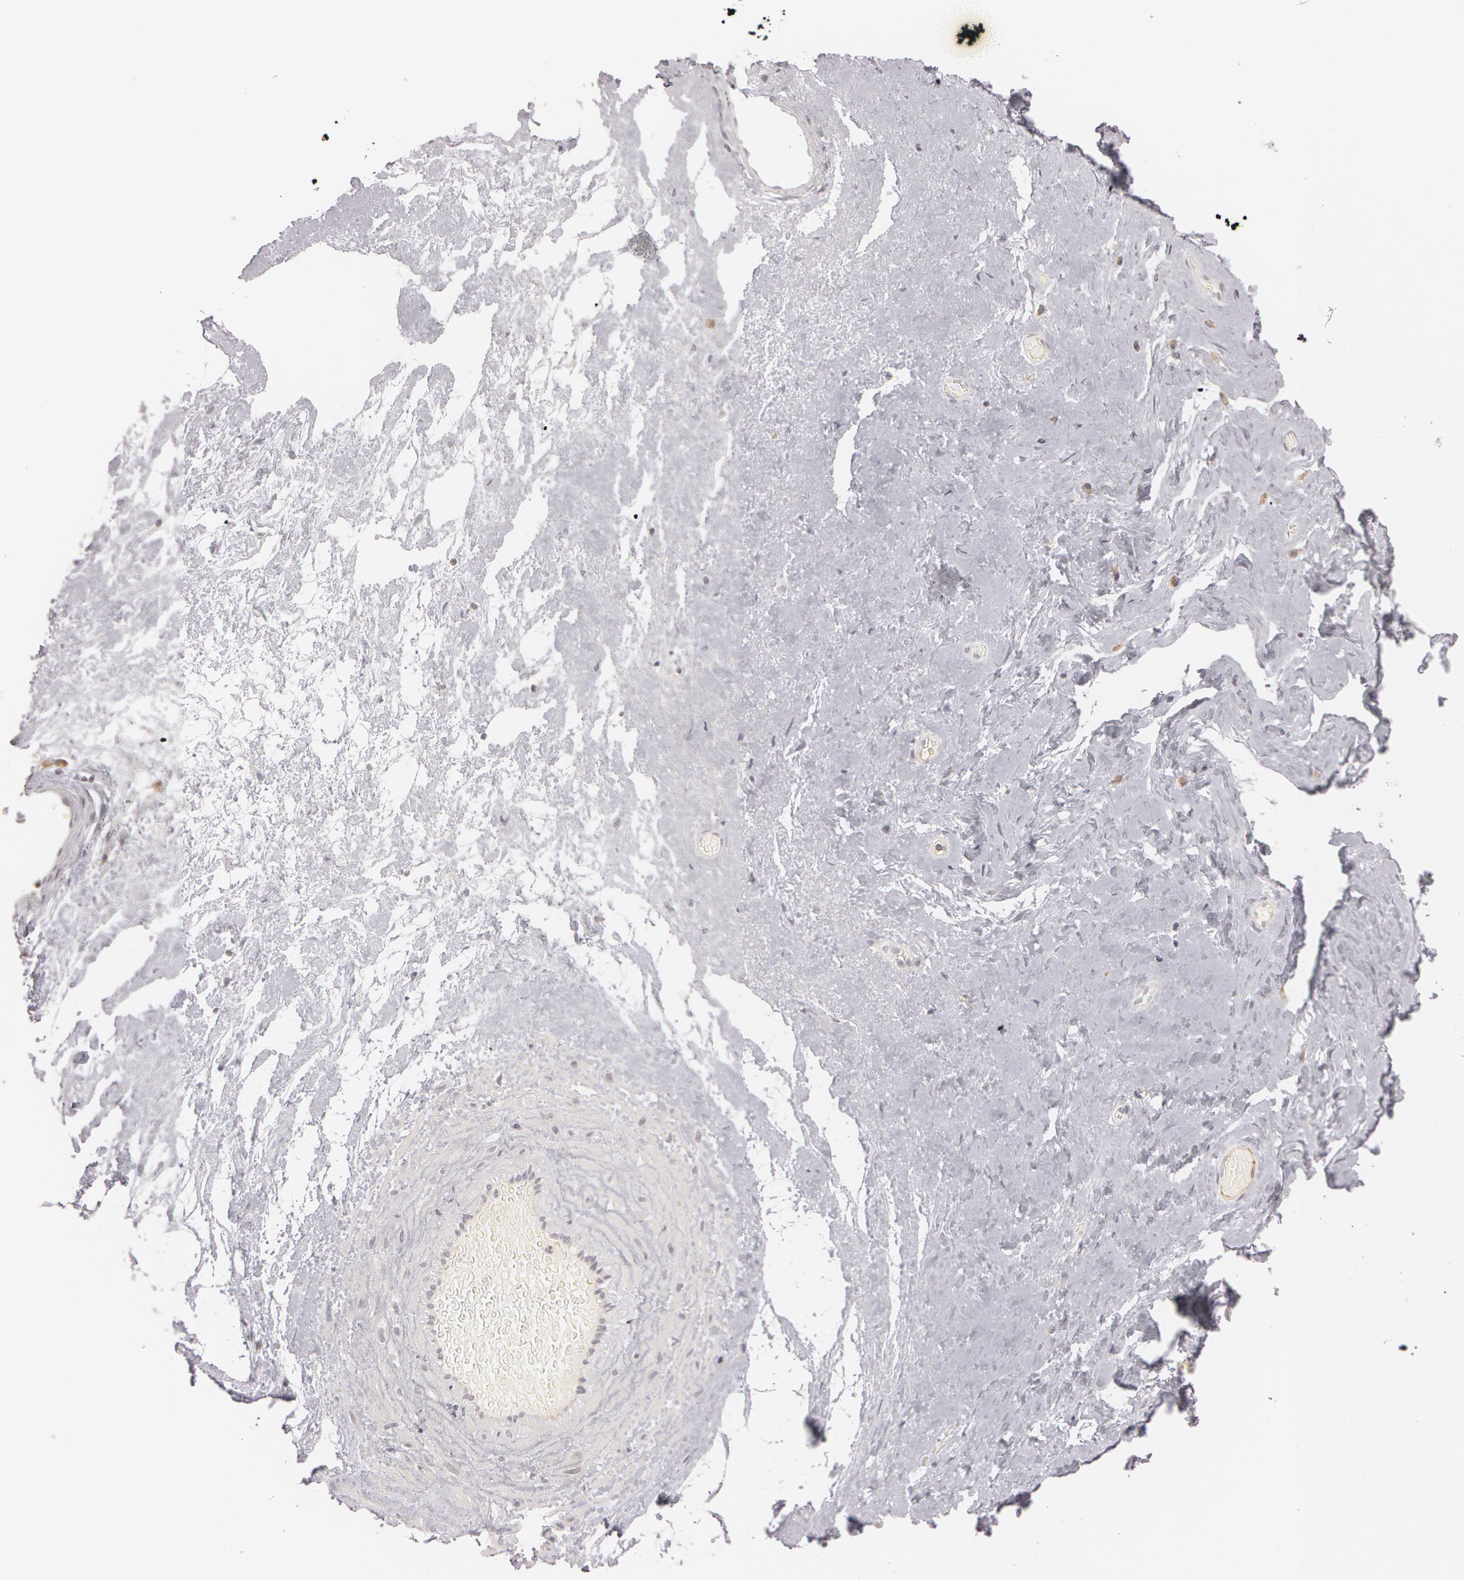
{"staining": {"intensity": "weak", "quantity": "25%-75%", "location": "cytoplasmic/membranous"}, "tissue": "nasopharynx", "cell_type": "Respiratory epithelial cells", "image_type": "normal", "snomed": [{"axis": "morphology", "description": "Normal tissue, NOS"}, {"axis": "morphology", "description": "Squamous cell carcinoma, NOS"}, {"axis": "topography", "description": "Cartilage tissue"}, {"axis": "topography", "description": "Nasopharynx"}], "caption": "Immunohistochemistry (DAB) staining of normal human nasopharynx displays weak cytoplasmic/membranous protein positivity in approximately 25%-75% of respiratory epithelial cells.", "gene": "RALGAPA1", "patient": {"sex": "male", "age": 63}}